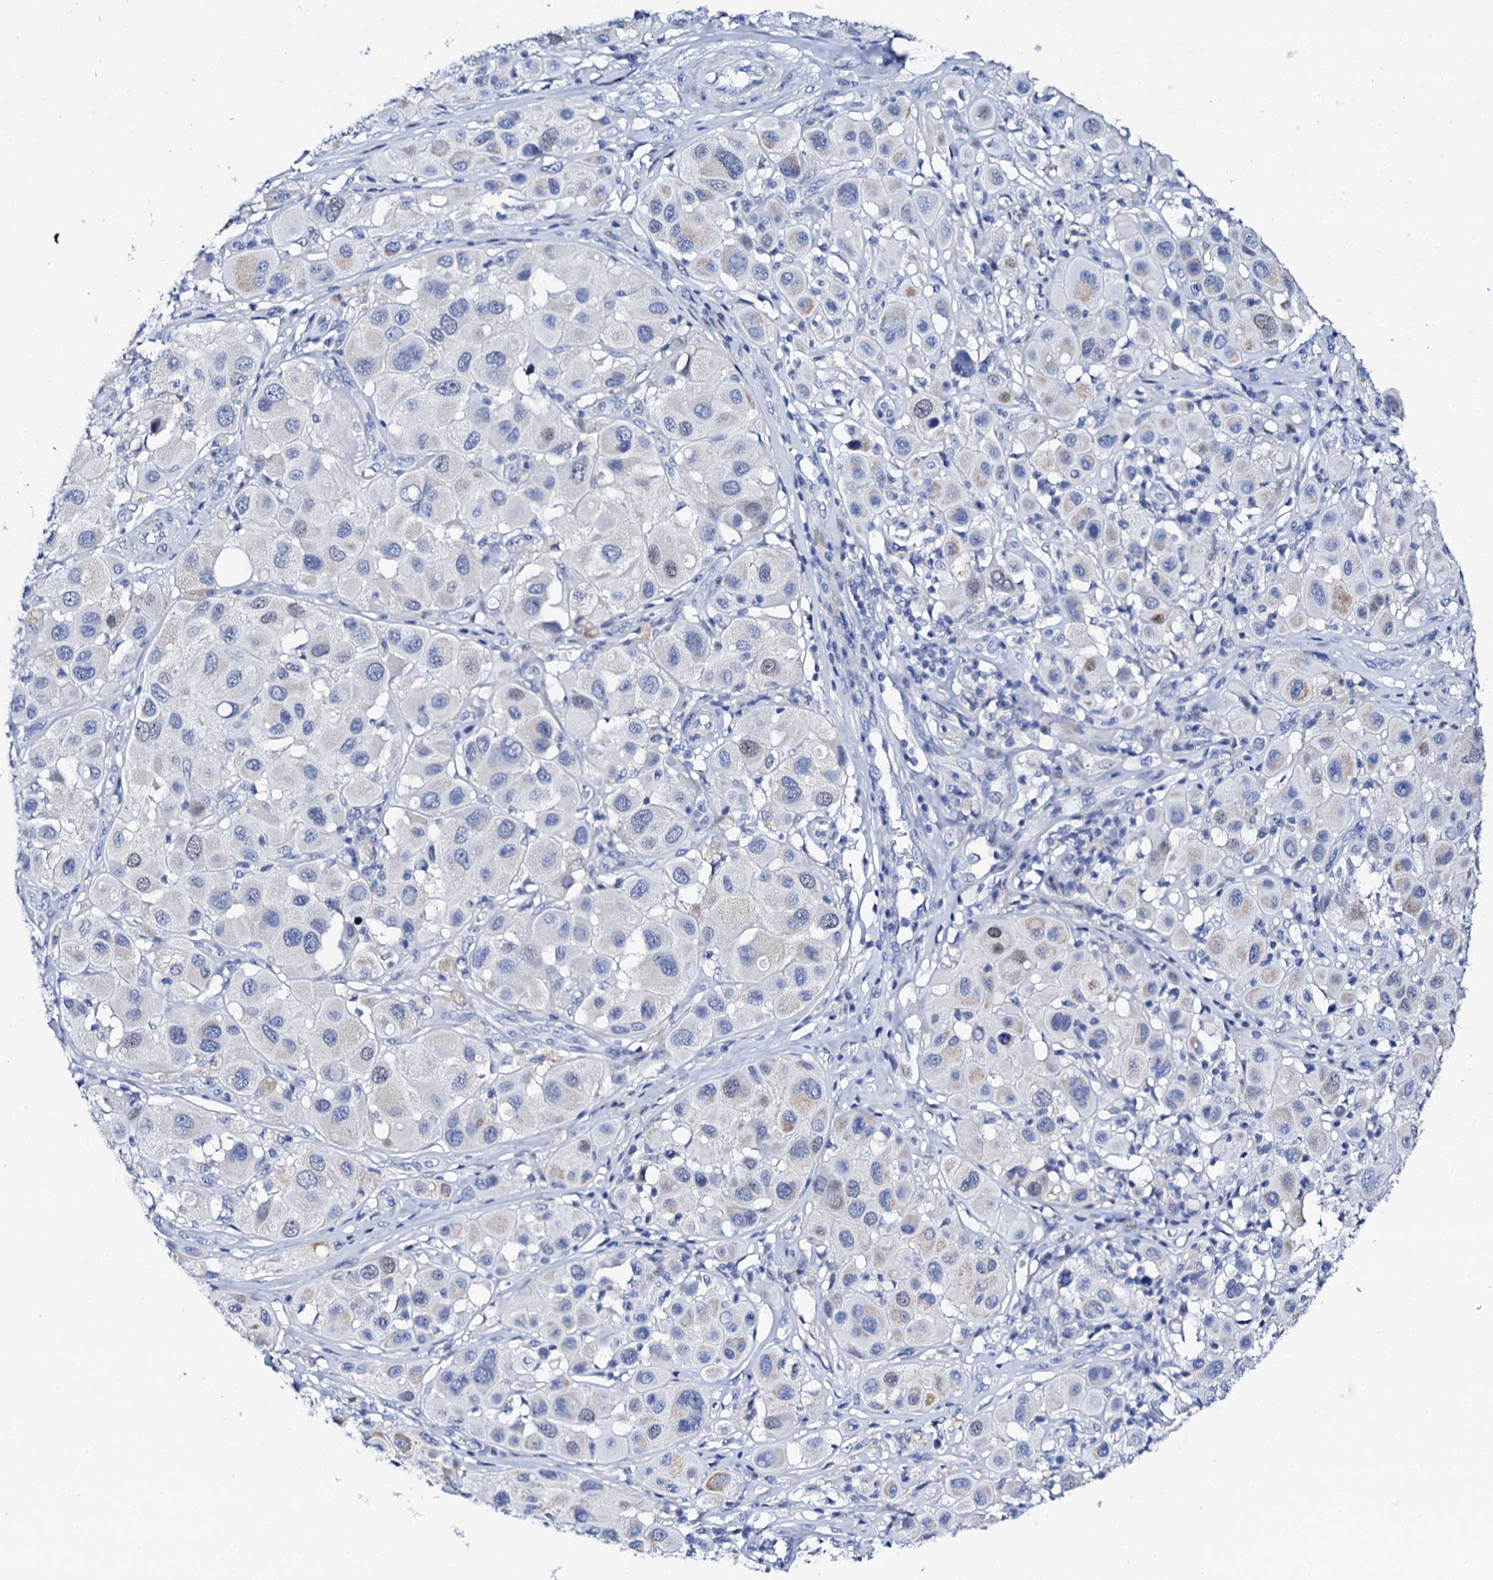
{"staining": {"intensity": "negative", "quantity": "none", "location": "none"}, "tissue": "melanoma", "cell_type": "Tumor cells", "image_type": "cancer", "snomed": [{"axis": "morphology", "description": "Malignant melanoma, Metastatic site"}, {"axis": "topography", "description": "Skin"}], "caption": "Micrograph shows no significant protein expression in tumor cells of melanoma.", "gene": "NUDT13", "patient": {"sex": "male", "age": 41}}